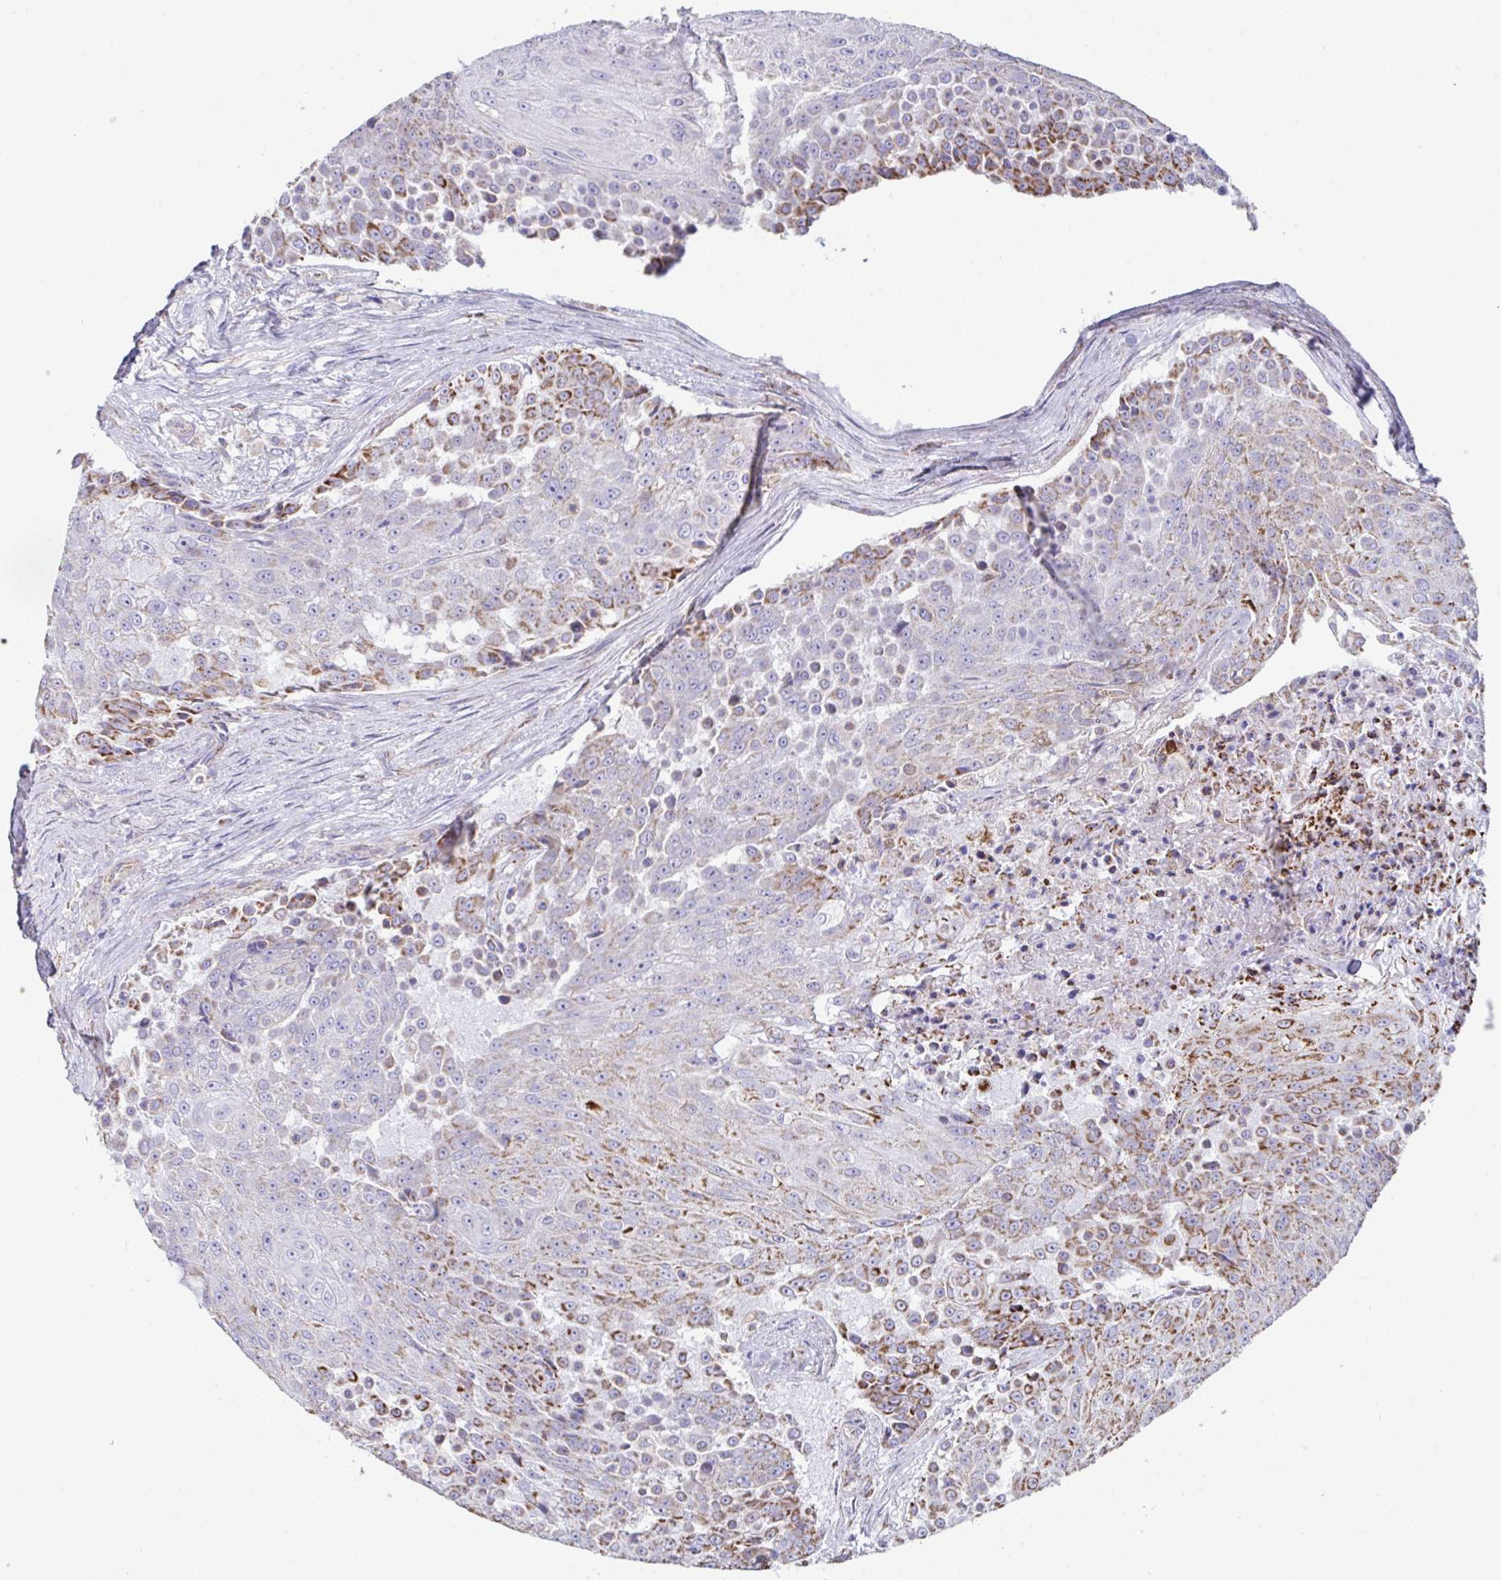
{"staining": {"intensity": "strong", "quantity": "<25%", "location": "cytoplasmic/membranous"}, "tissue": "urothelial cancer", "cell_type": "Tumor cells", "image_type": "cancer", "snomed": [{"axis": "morphology", "description": "Urothelial carcinoma, High grade"}, {"axis": "topography", "description": "Urinary bladder"}], "caption": "Immunohistochemistry (IHC) (DAB (3,3'-diaminobenzidine)) staining of urothelial cancer reveals strong cytoplasmic/membranous protein positivity in about <25% of tumor cells. (Stains: DAB (3,3'-diaminobenzidine) in brown, nuclei in blue, Microscopy: brightfield microscopy at high magnification).", "gene": "DOK7", "patient": {"sex": "female", "age": 63}}